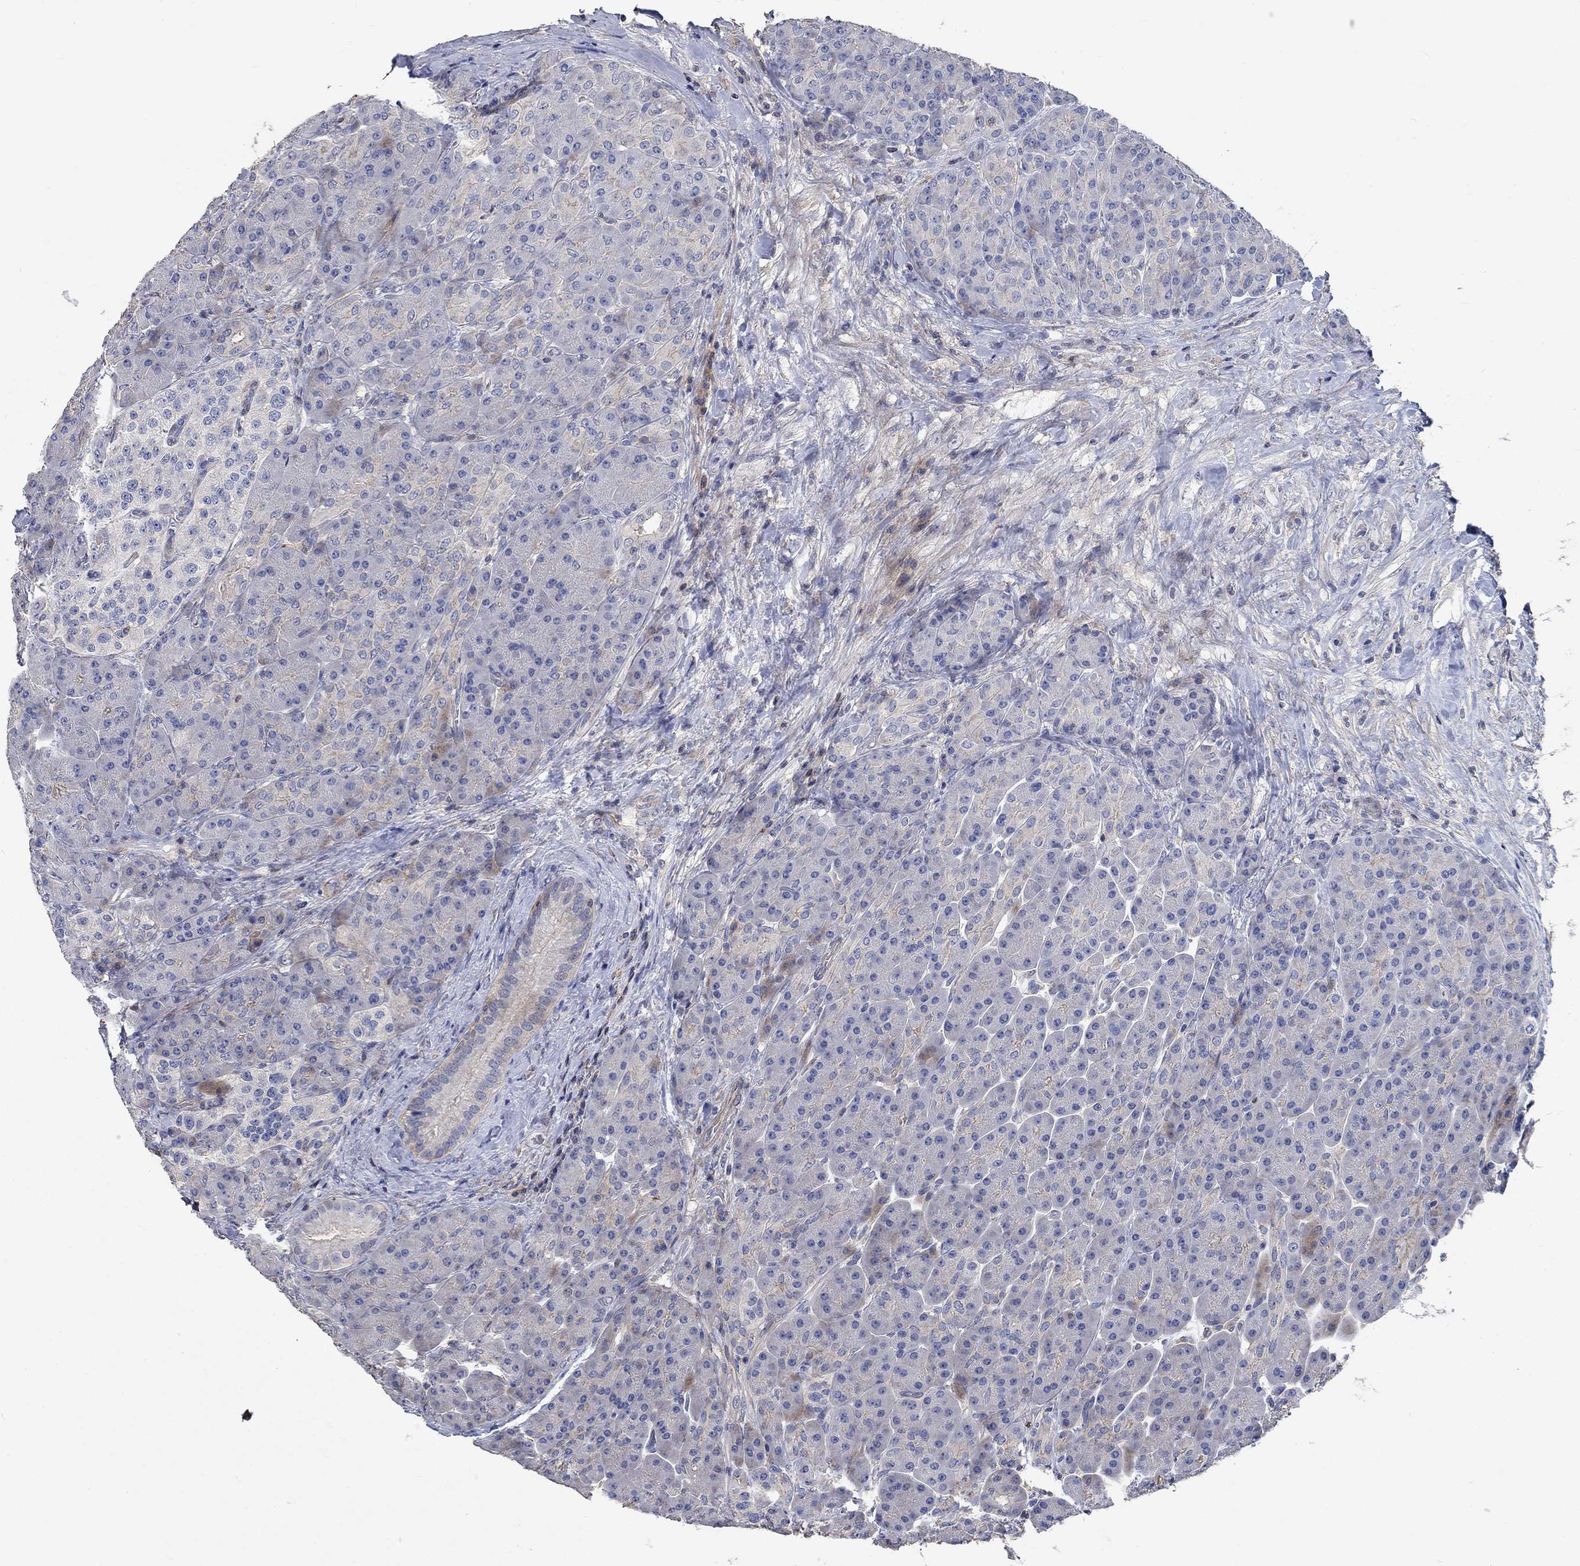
{"staining": {"intensity": "moderate", "quantity": "<25%", "location": "cytoplasmic/membranous"}, "tissue": "pancreas", "cell_type": "Exocrine glandular cells", "image_type": "normal", "snomed": [{"axis": "morphology", "description": "Normal tissue, NOS"}, {"axis": "topography", "description": "Pancreas"}], "caption": "This is a histology image of IHC staining of unremarkable pancreas, which shows moderate expression in the cytoplasmic/membranous of exocrine glandular cells.", "gene": "TNFAIP8L3", "patient": {"sex": "male", "age": 70}}